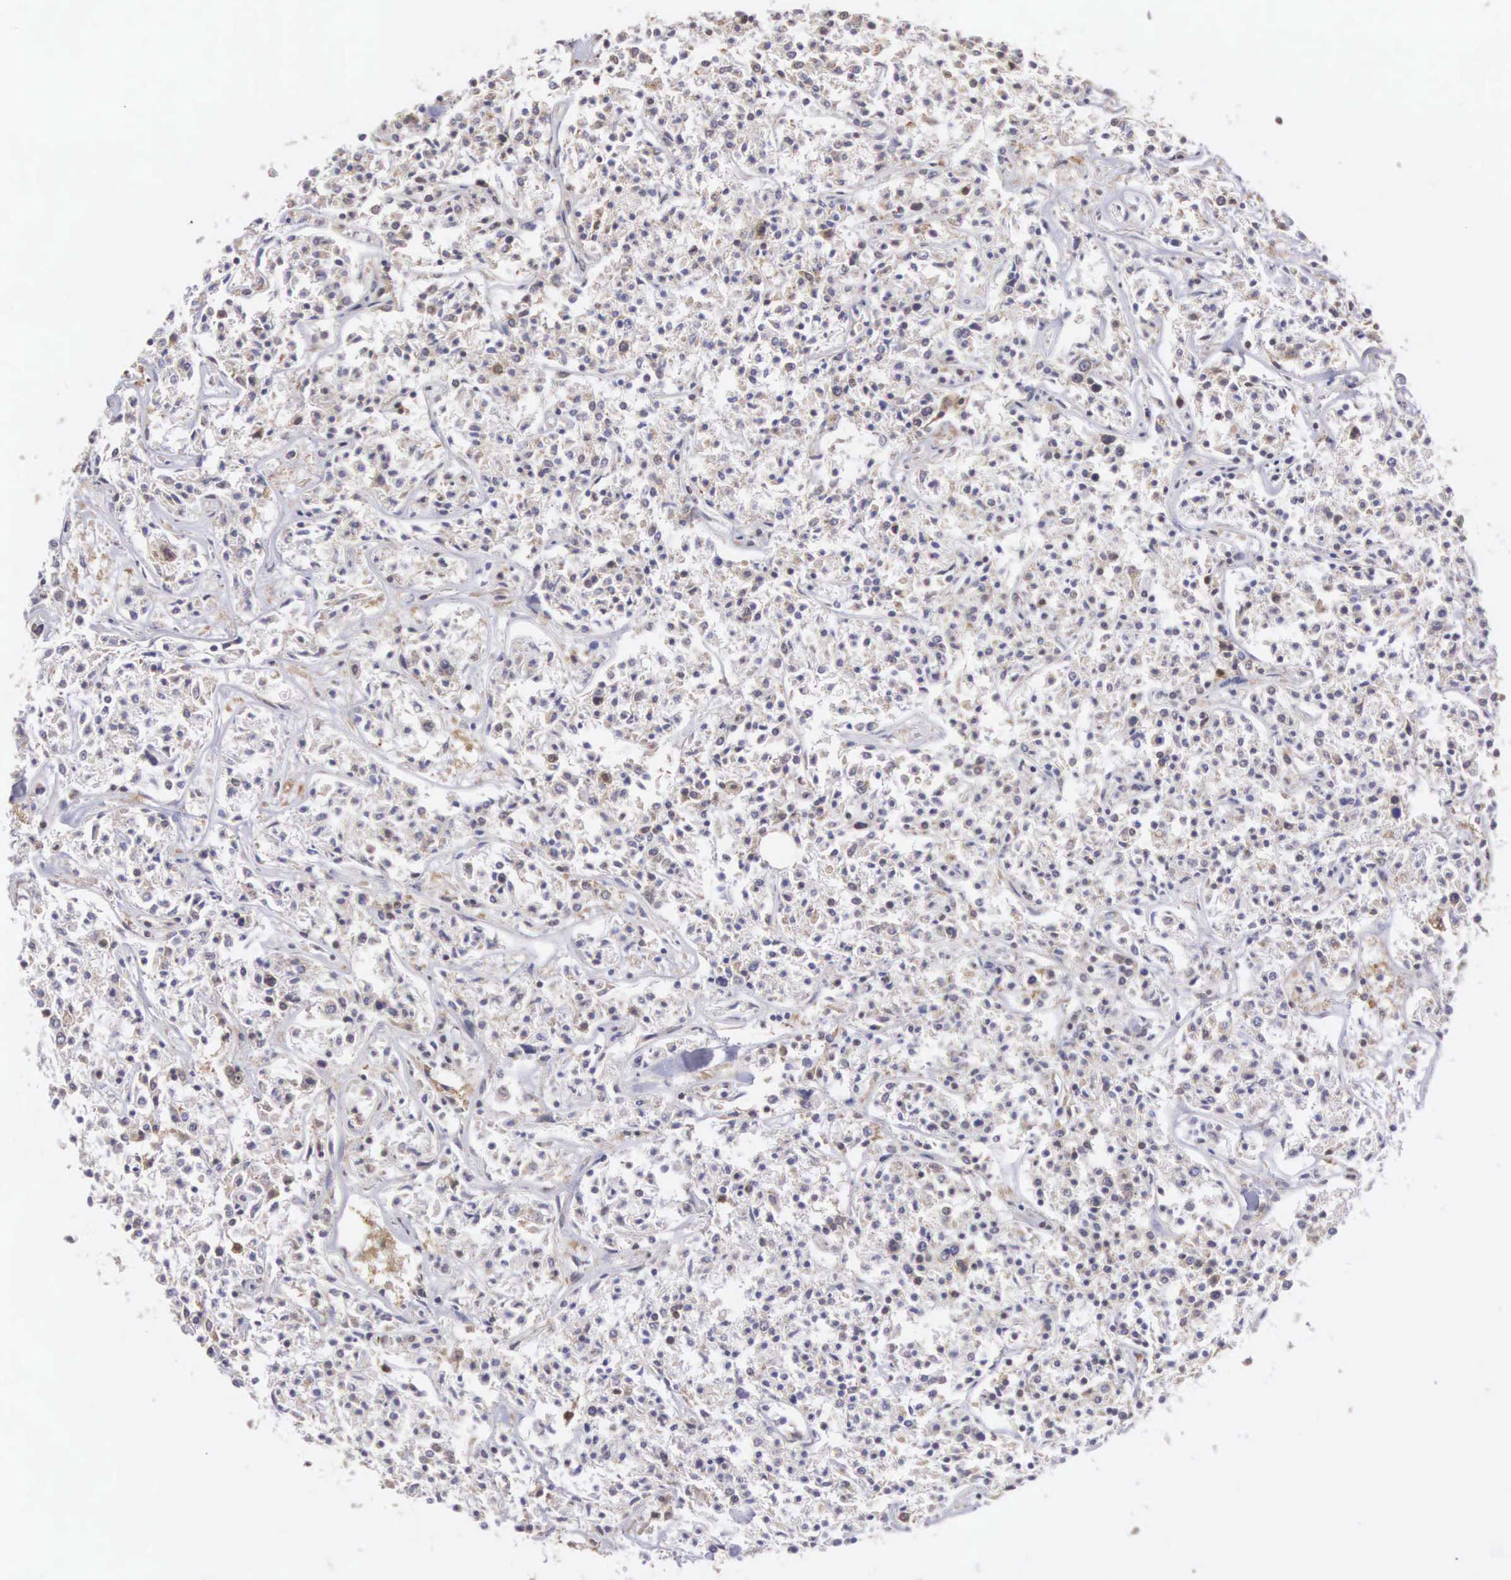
{"staining": {"intensity": "weak", "quantity": ">75%", "location": "cytoplasmic/membranous"}, "tissue": "lymphoma", "cell_type": "Tumor cells", "image_type": "cancer", "snomed": [{"axis": "morphology", "description": "Malignant lymphoma, non-Hodgkin's type, Low grade"}, {"axis": "topography", "description": "Small intestine"}], "caption": "Lymphoma stained for a protein reveals weak cytoplasmic/membranous positivity in tumor cells.", "gene": "DHRS1", "patient": {"sex": "female", "age": 59}}